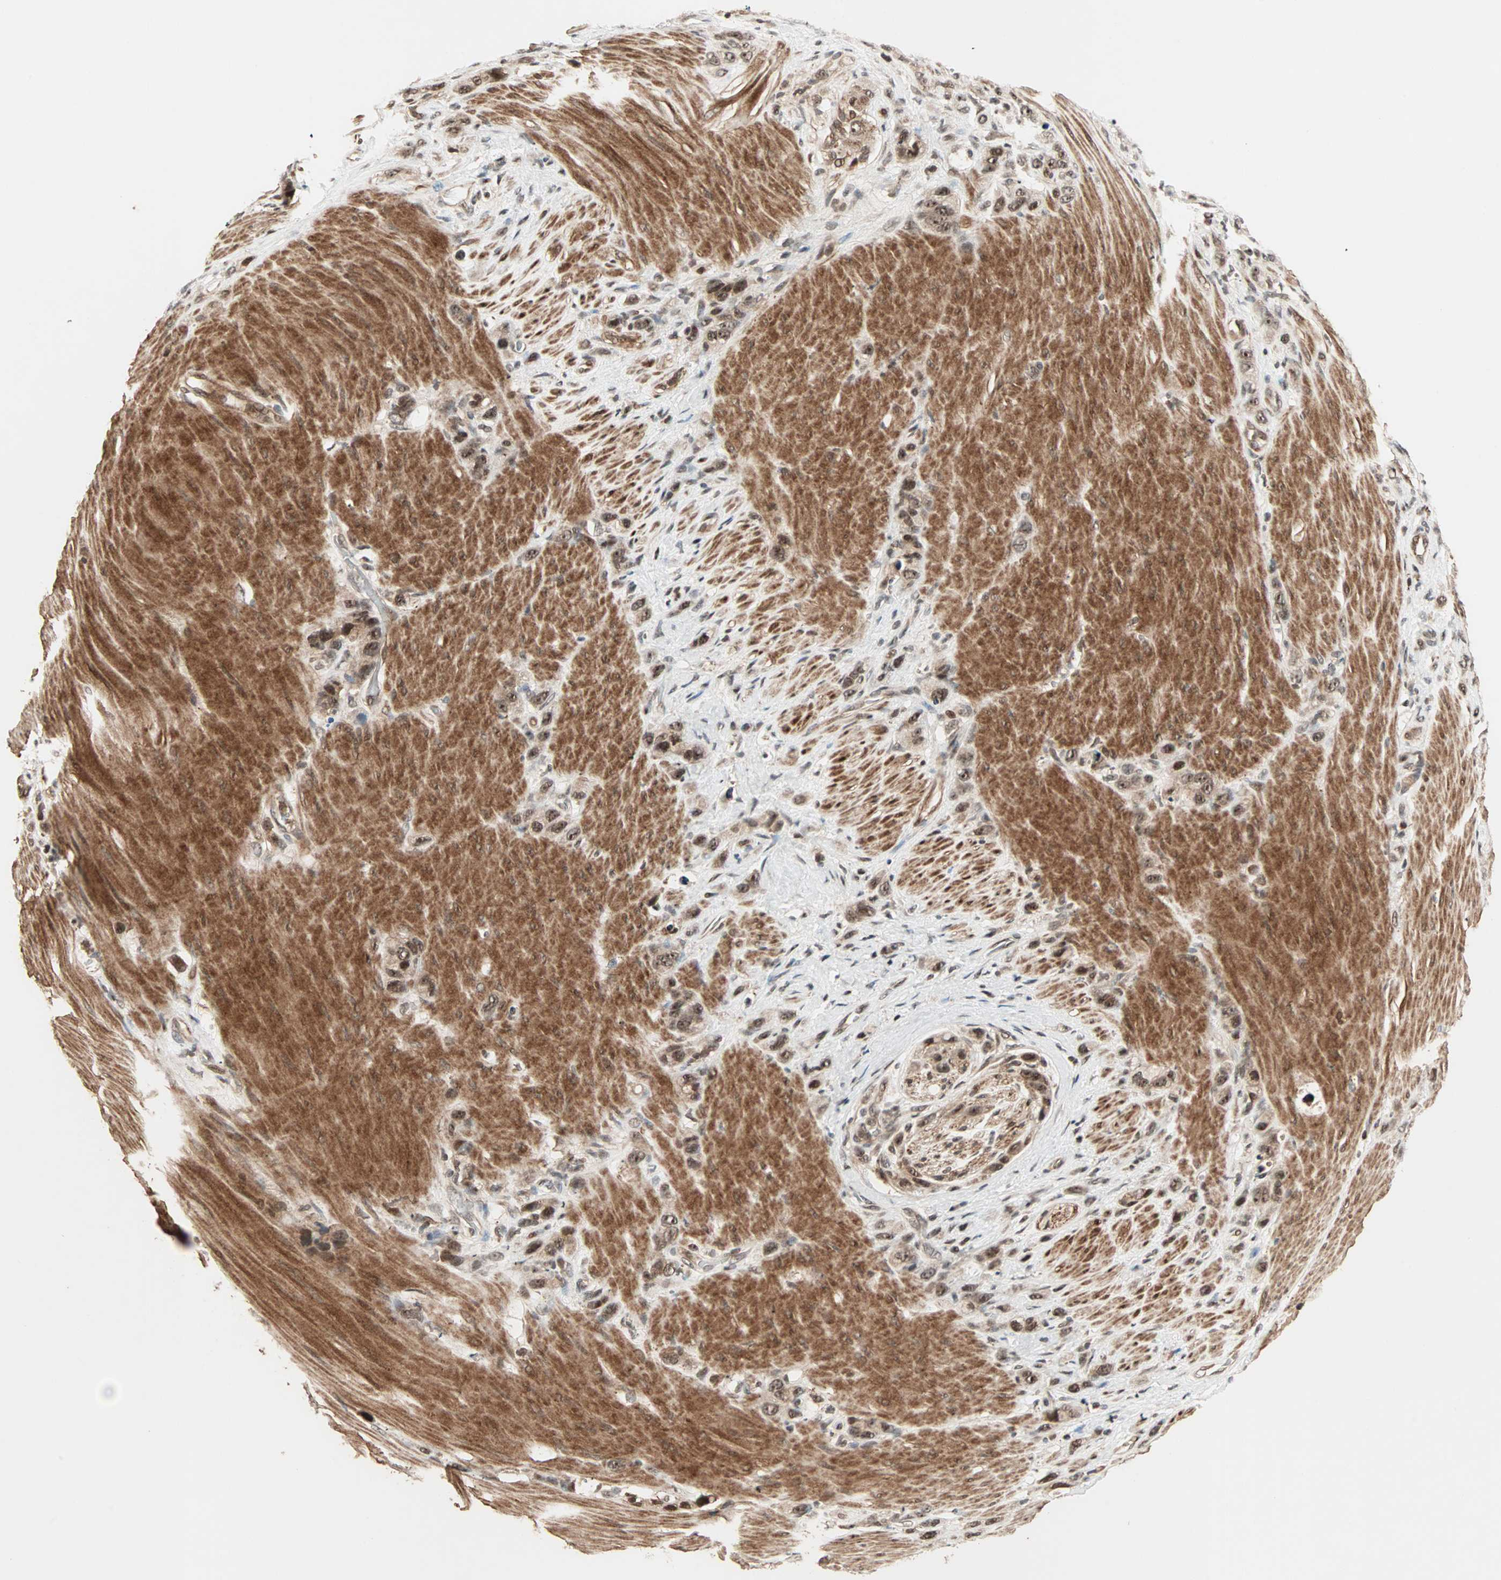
{"staining": {"intensity": "moderate", "quantity": ">75%", "location": "cytoplasmic/membranous,nuclear"}, "tissue": "stomach cancer", "cell_type": "Tumor cells", "image_type": "cancer", "snomed": [{"axis": "morphology", "description": "Normal tissue, NOS"}, {"axis": "morphology", "description": "Adenocarcinoma, NOS"}, {"axis": "morphology", "description": "Adenocarcinoma, High grade"}, {"axis": "topography", "description": "Stomach, upper"}, {"axis": "topography", "description": "Stomach"}], "caption": "Brown immunohistochemical staining in stomach cancer demonstrates moderate cytoplasmic/membranous and nuclear staining in approximately >75% of tumor cells.", "gene": "ZBED9", "patient": {"sex": "female", "age": 65}}